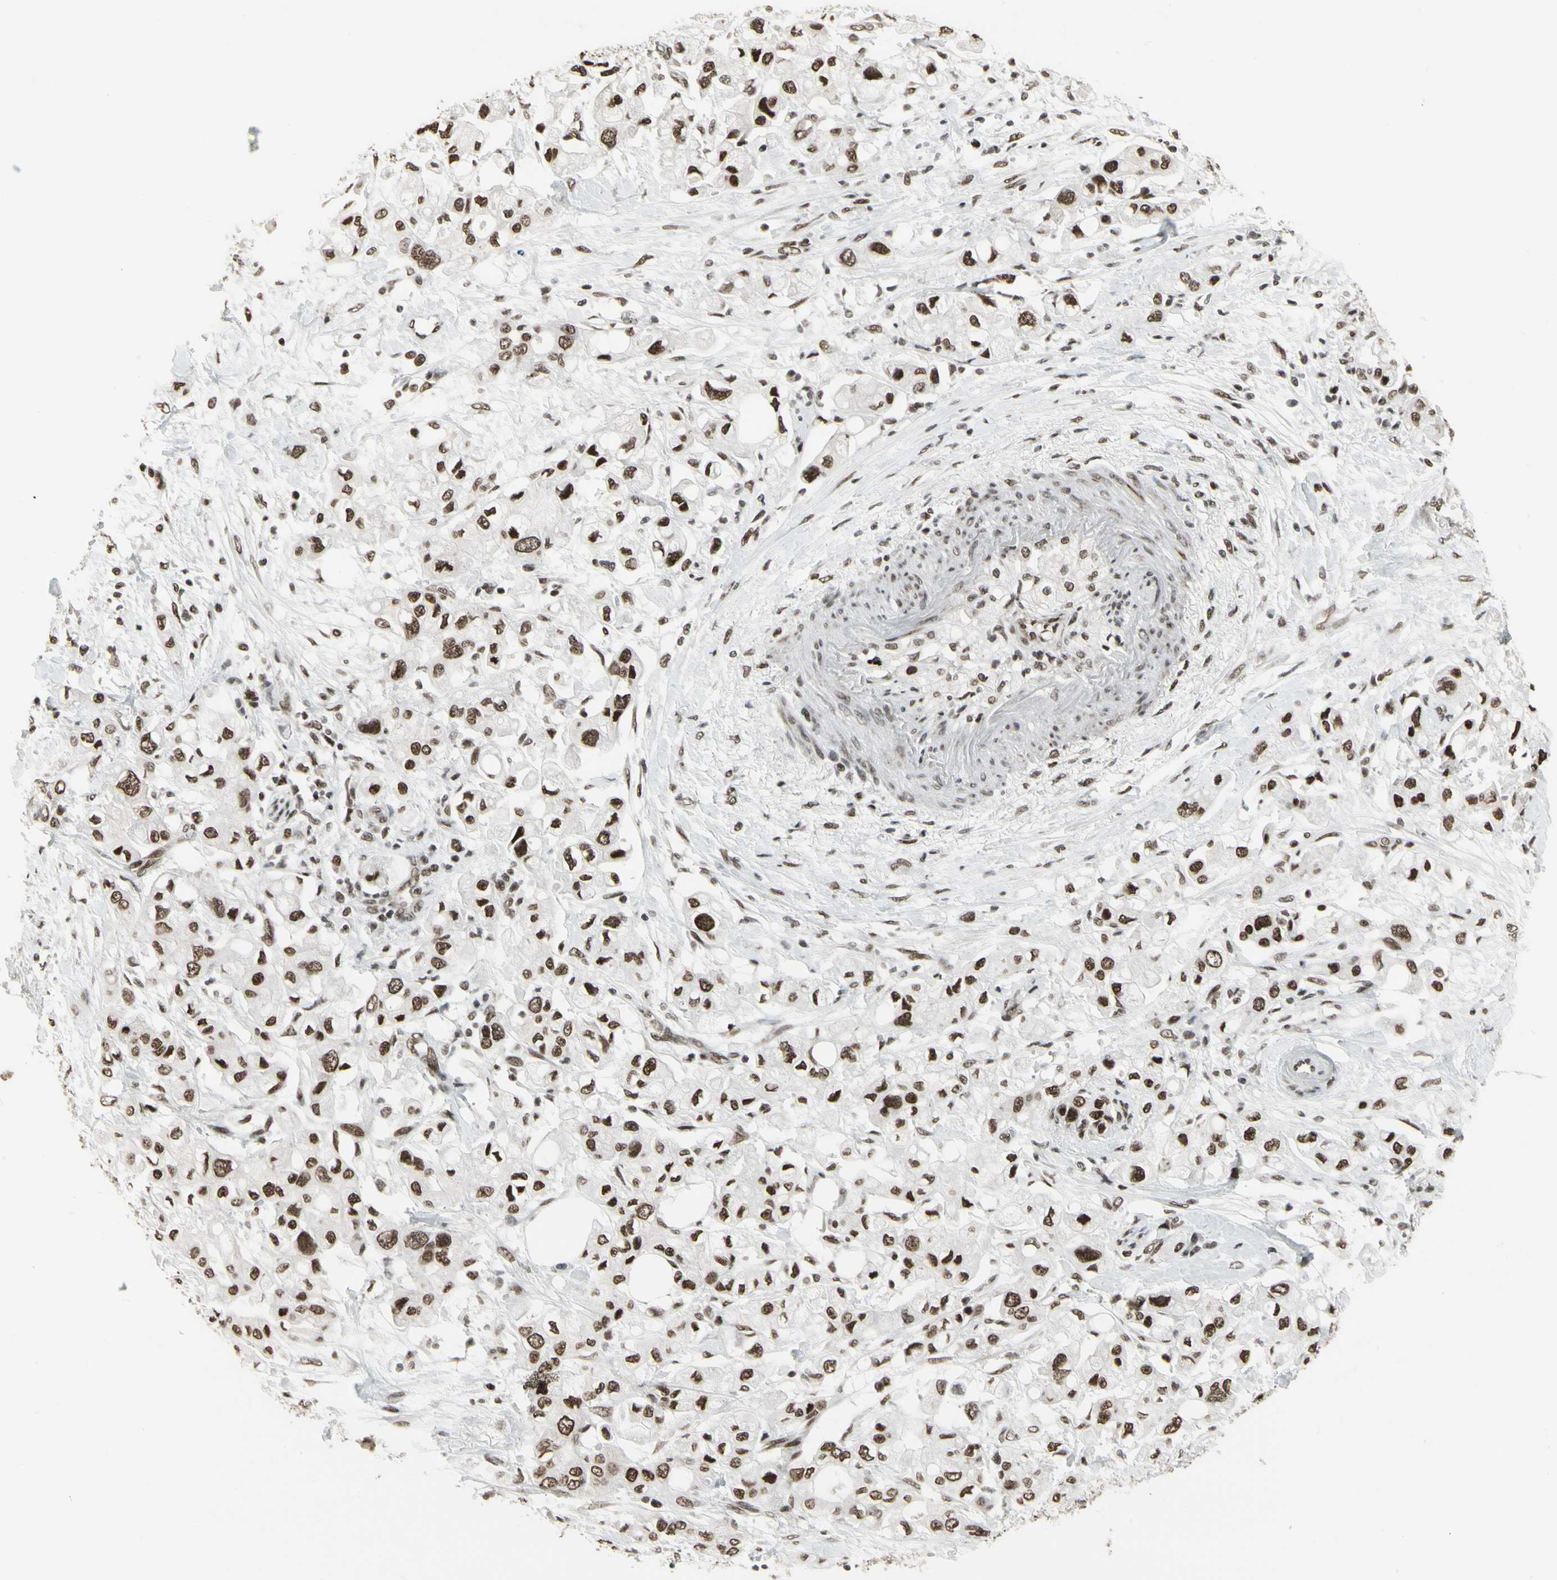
{"staining": {"intensity": "strong", "quantity": ">75%", "location": "nuclear"}, "tissue": "pancreatic cancer", "cell_type": "Tumor cells", "image_type": "cancer", "snomed": [{"axis": "morphology", "description": "Adenocarcinoma, NOS"}, {"axis": "topography", "description": "Pancreas"}], "caption": "An immunohistochemistry (IHC) photomicrograph of tumor tissue is shown. Protein staining in brown highlights strong nuclear positivity in pancreatic cancer within tumor cells.", "gene": "HMG20A", "patient": {"sex": "female", "age": 56}}